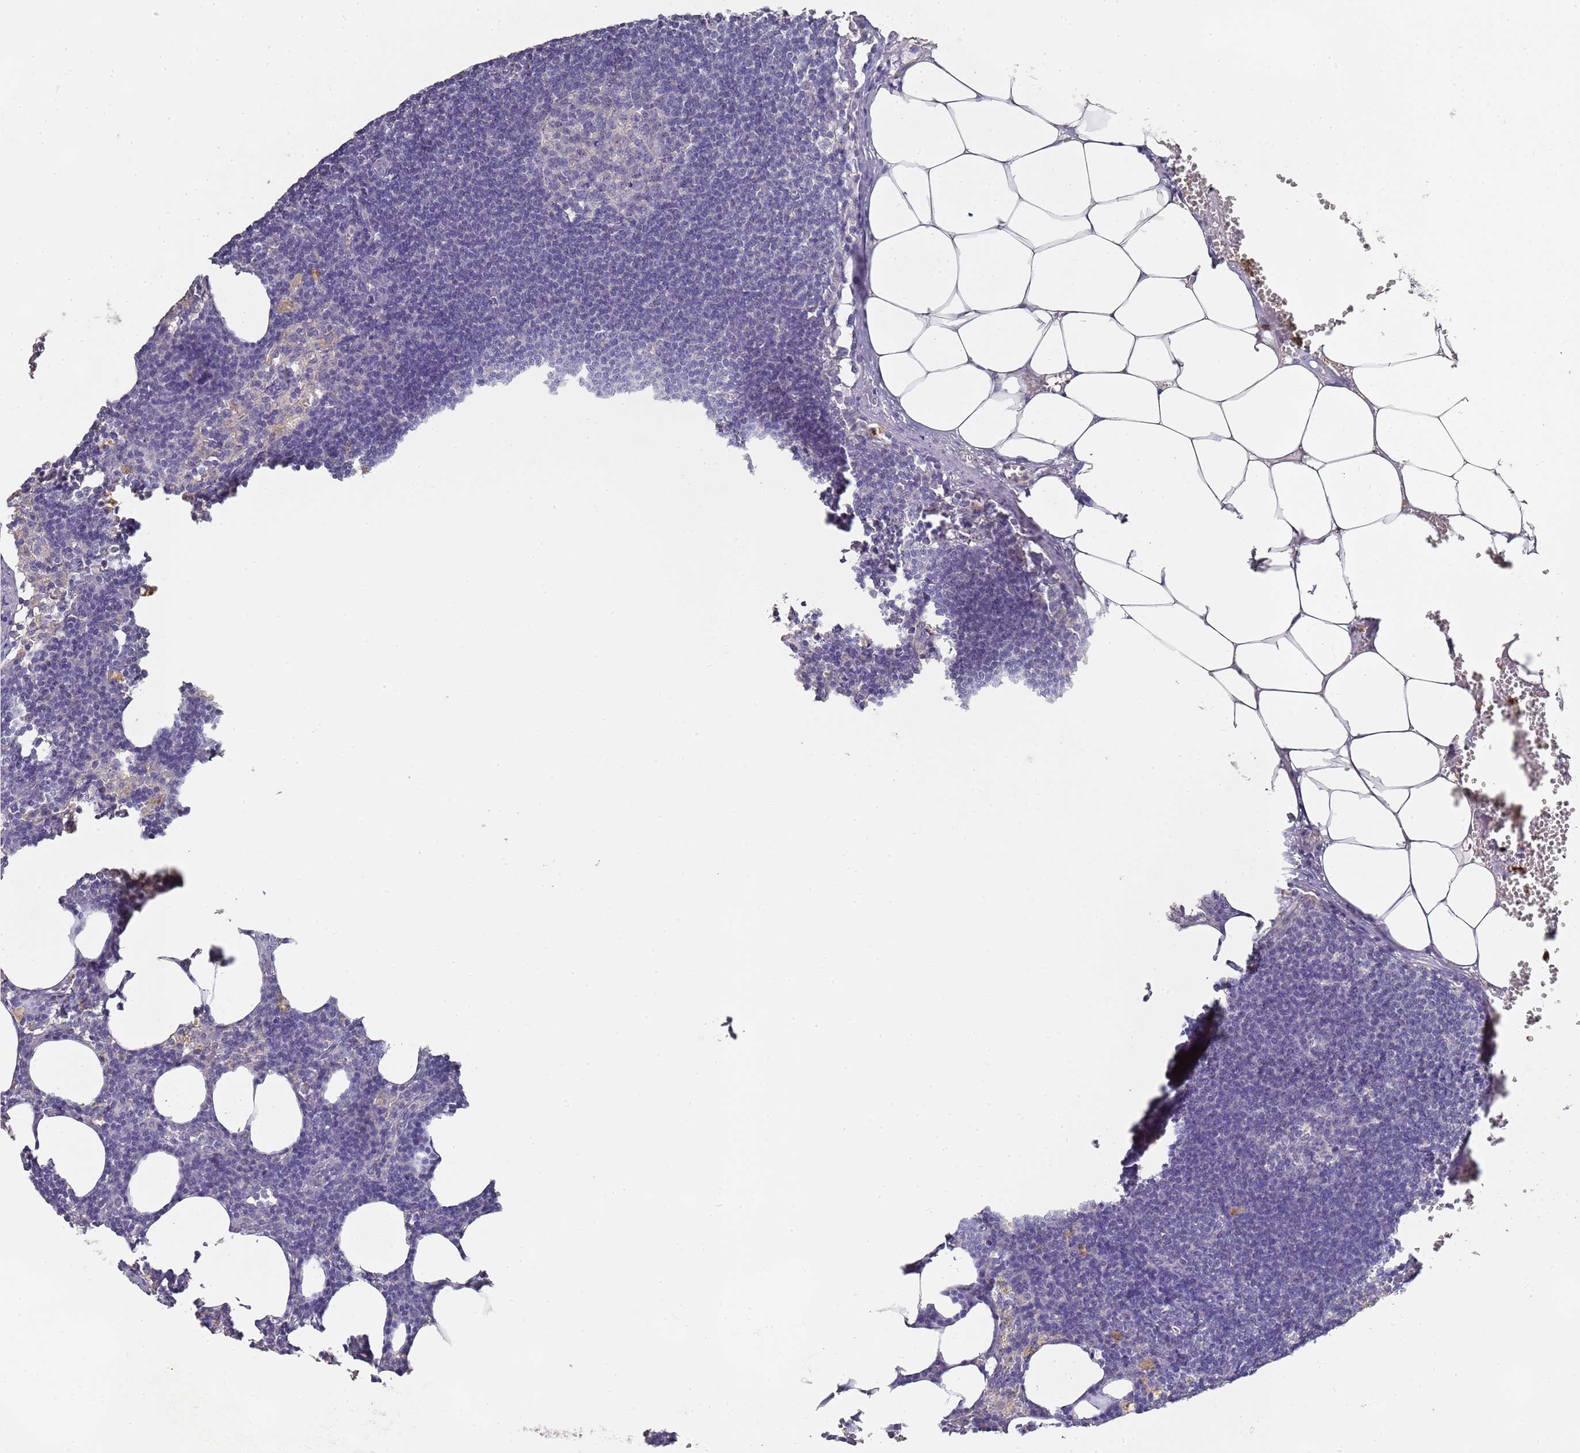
{"staining": {"intensity": "negative", "quantity": "none", "location": "none"}, "tissue": "lymph node", "cell_type": "Germinal center cells", "image_type": "normal", "snomed": [{"axis": "morphology", "description": "Normal tissue, NOS"}, {"axis": "topography", "description": "Lymph node"}], "caption": "This is an immunohistochemistry micrograph of normal lymph node. There is no staining in germinal center cells.", "gene": "NPEPPS", "patient": {"sex": "female", "age": 30}}